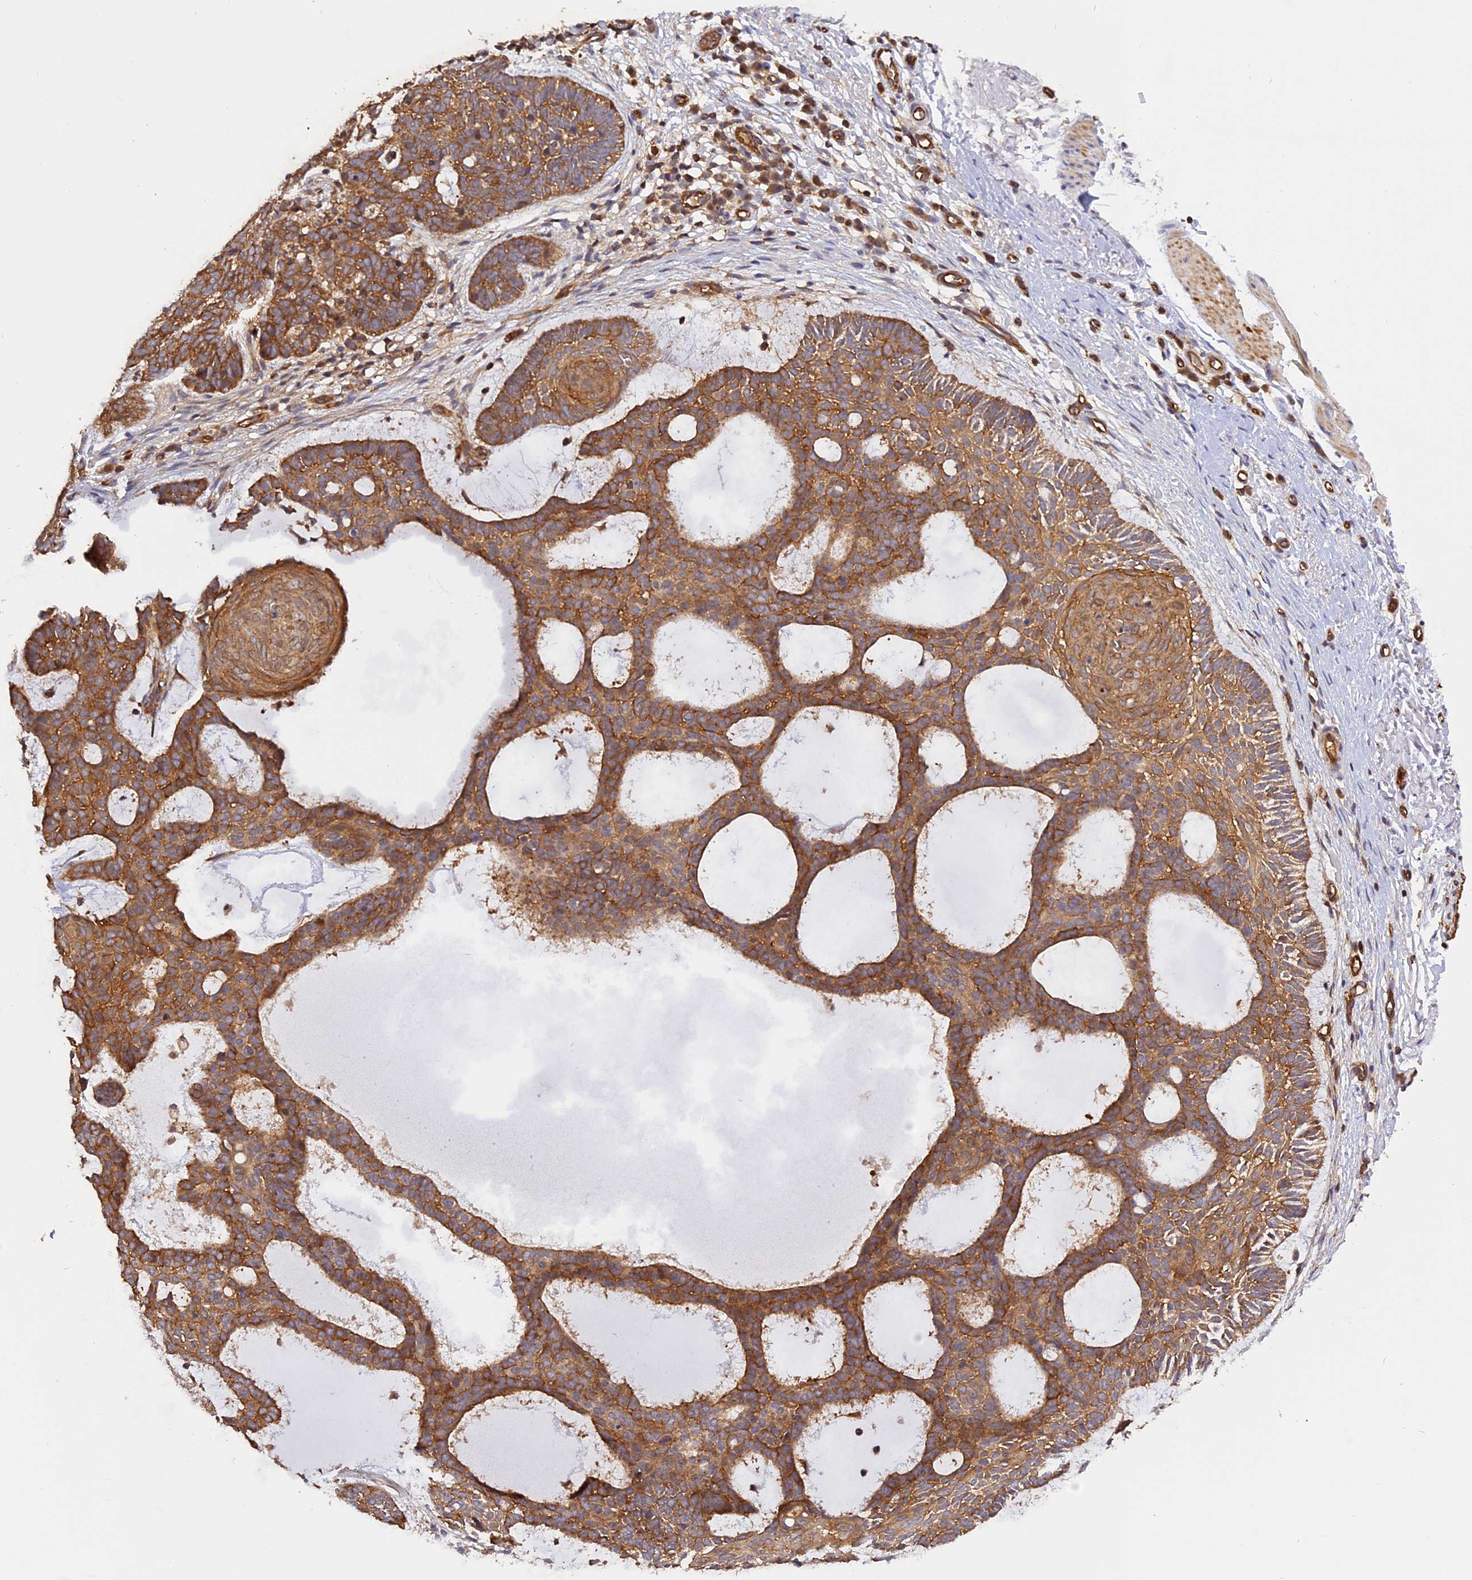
{"staining": {"intensity": "moderate", "quantity": ">75%", "location": "cytoplasmic/membranous"}, "tissue": "skin cancer", "cell_type": "Tumor cells", "image_type": "cancer", "snomed": [{"axis": "morphology", "description": "Basal cell carcinoma"}, {"axis": "topography", "description": "Skin"}], "caption": "Protein expression analysis of human skin basal cell carcinoma reveals moderate cytoplasmic/membranous positivity in approximately >75% of tumor cells.", "gene": "C5orf22", "patient": {"sex": "male", "age": 85}}